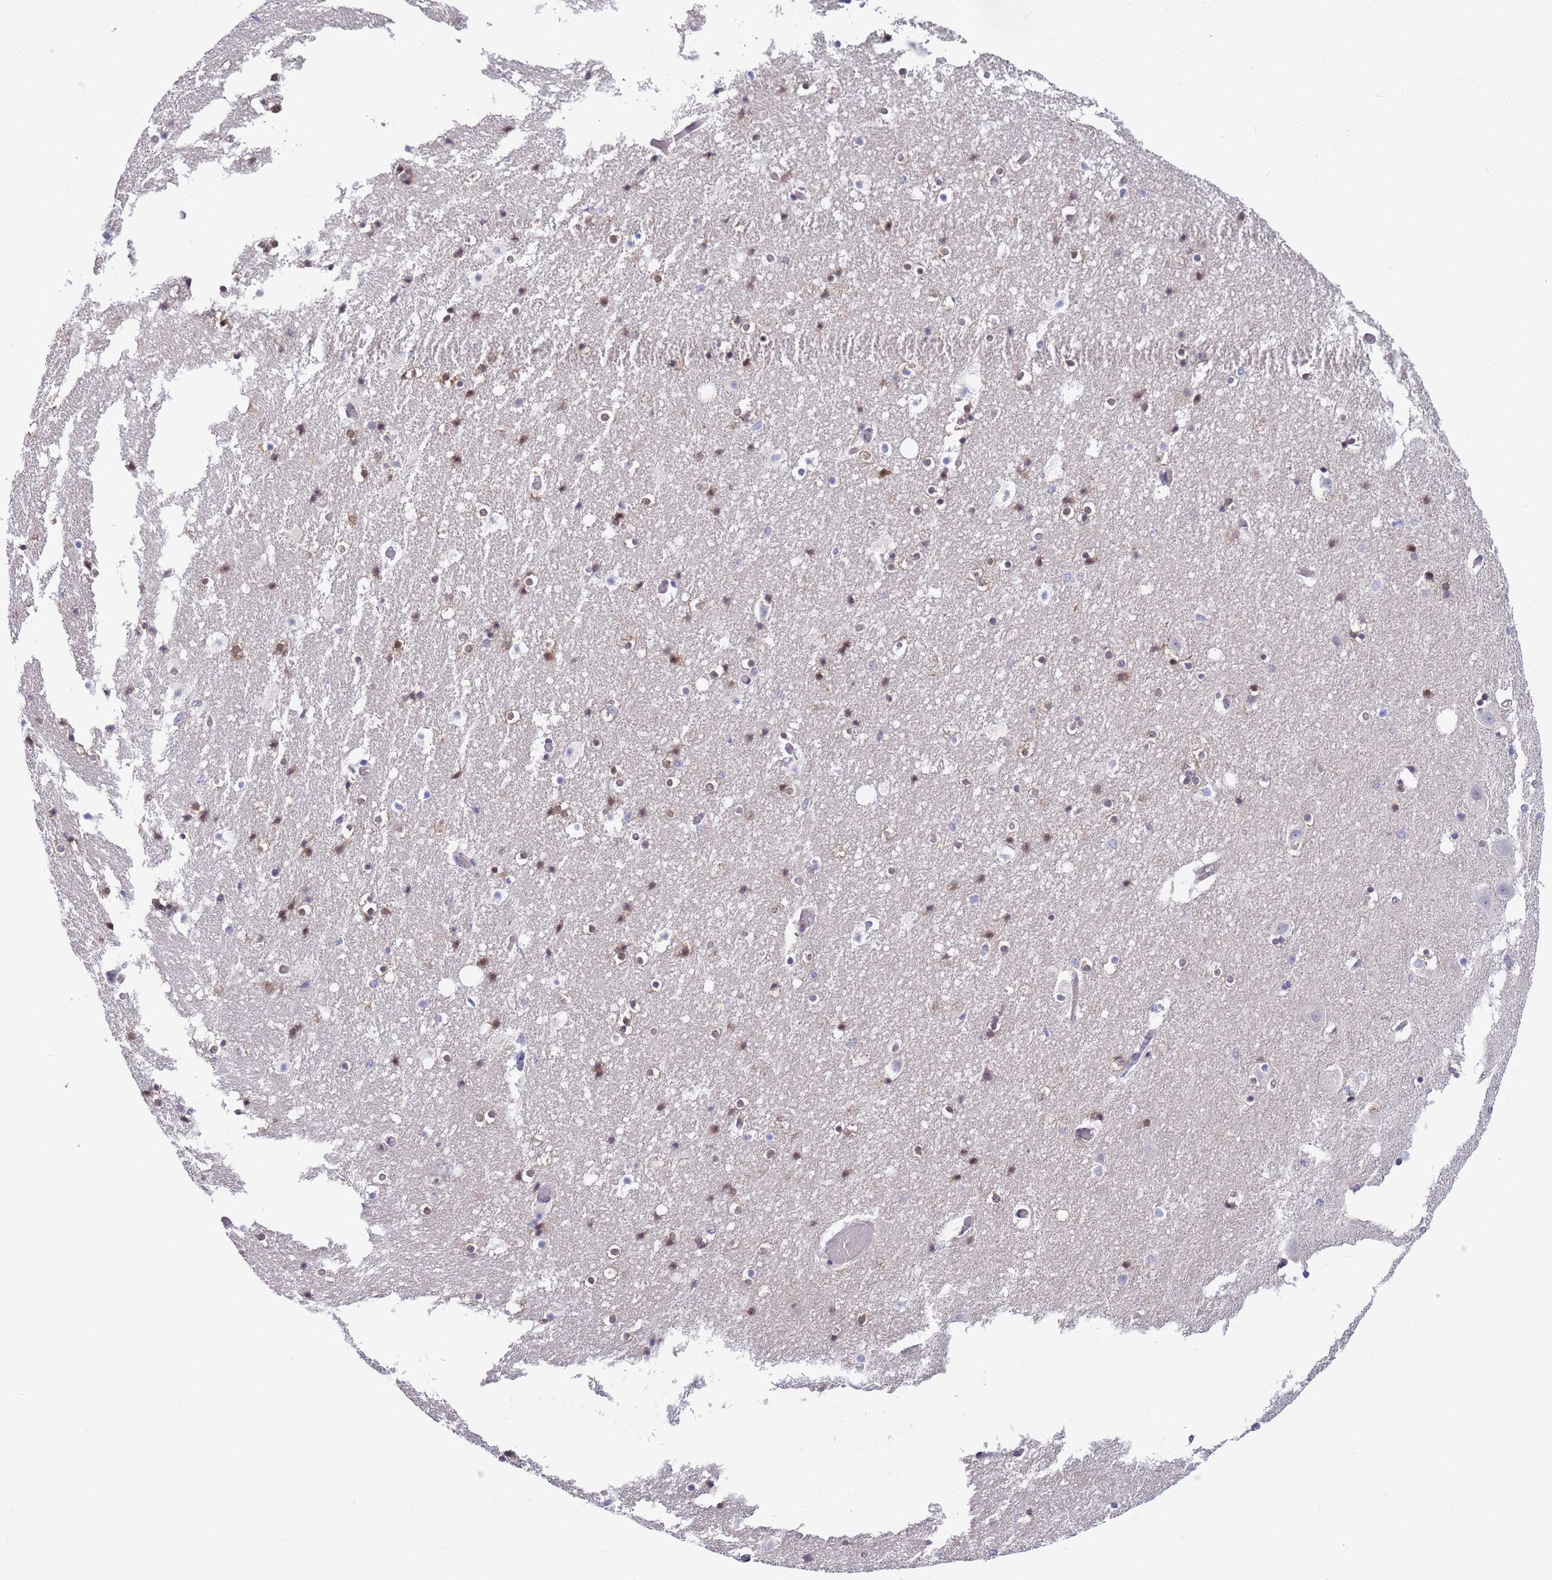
{"staining": {"intensity": "weak", "quantity": "25%-75%", "location": "cytoplasmic/membranous"}, "tissue": "hippocampus", "cell_type": "Glial cells", "image_type": "normal", "snomed": [{"axis": "morphology", "description": "Normal tissue, NOS"}, {"axis": "topography", "description": "Hippocampus"}], "caption": "An IHC image of unremarkable tissue is shown. Protein staining in brown labels weak cytoplasmic/membranous positivity in hippocampus within glial cells.", "gene": "NLRP6", "patient": {"sex": "female", "age": 52}}